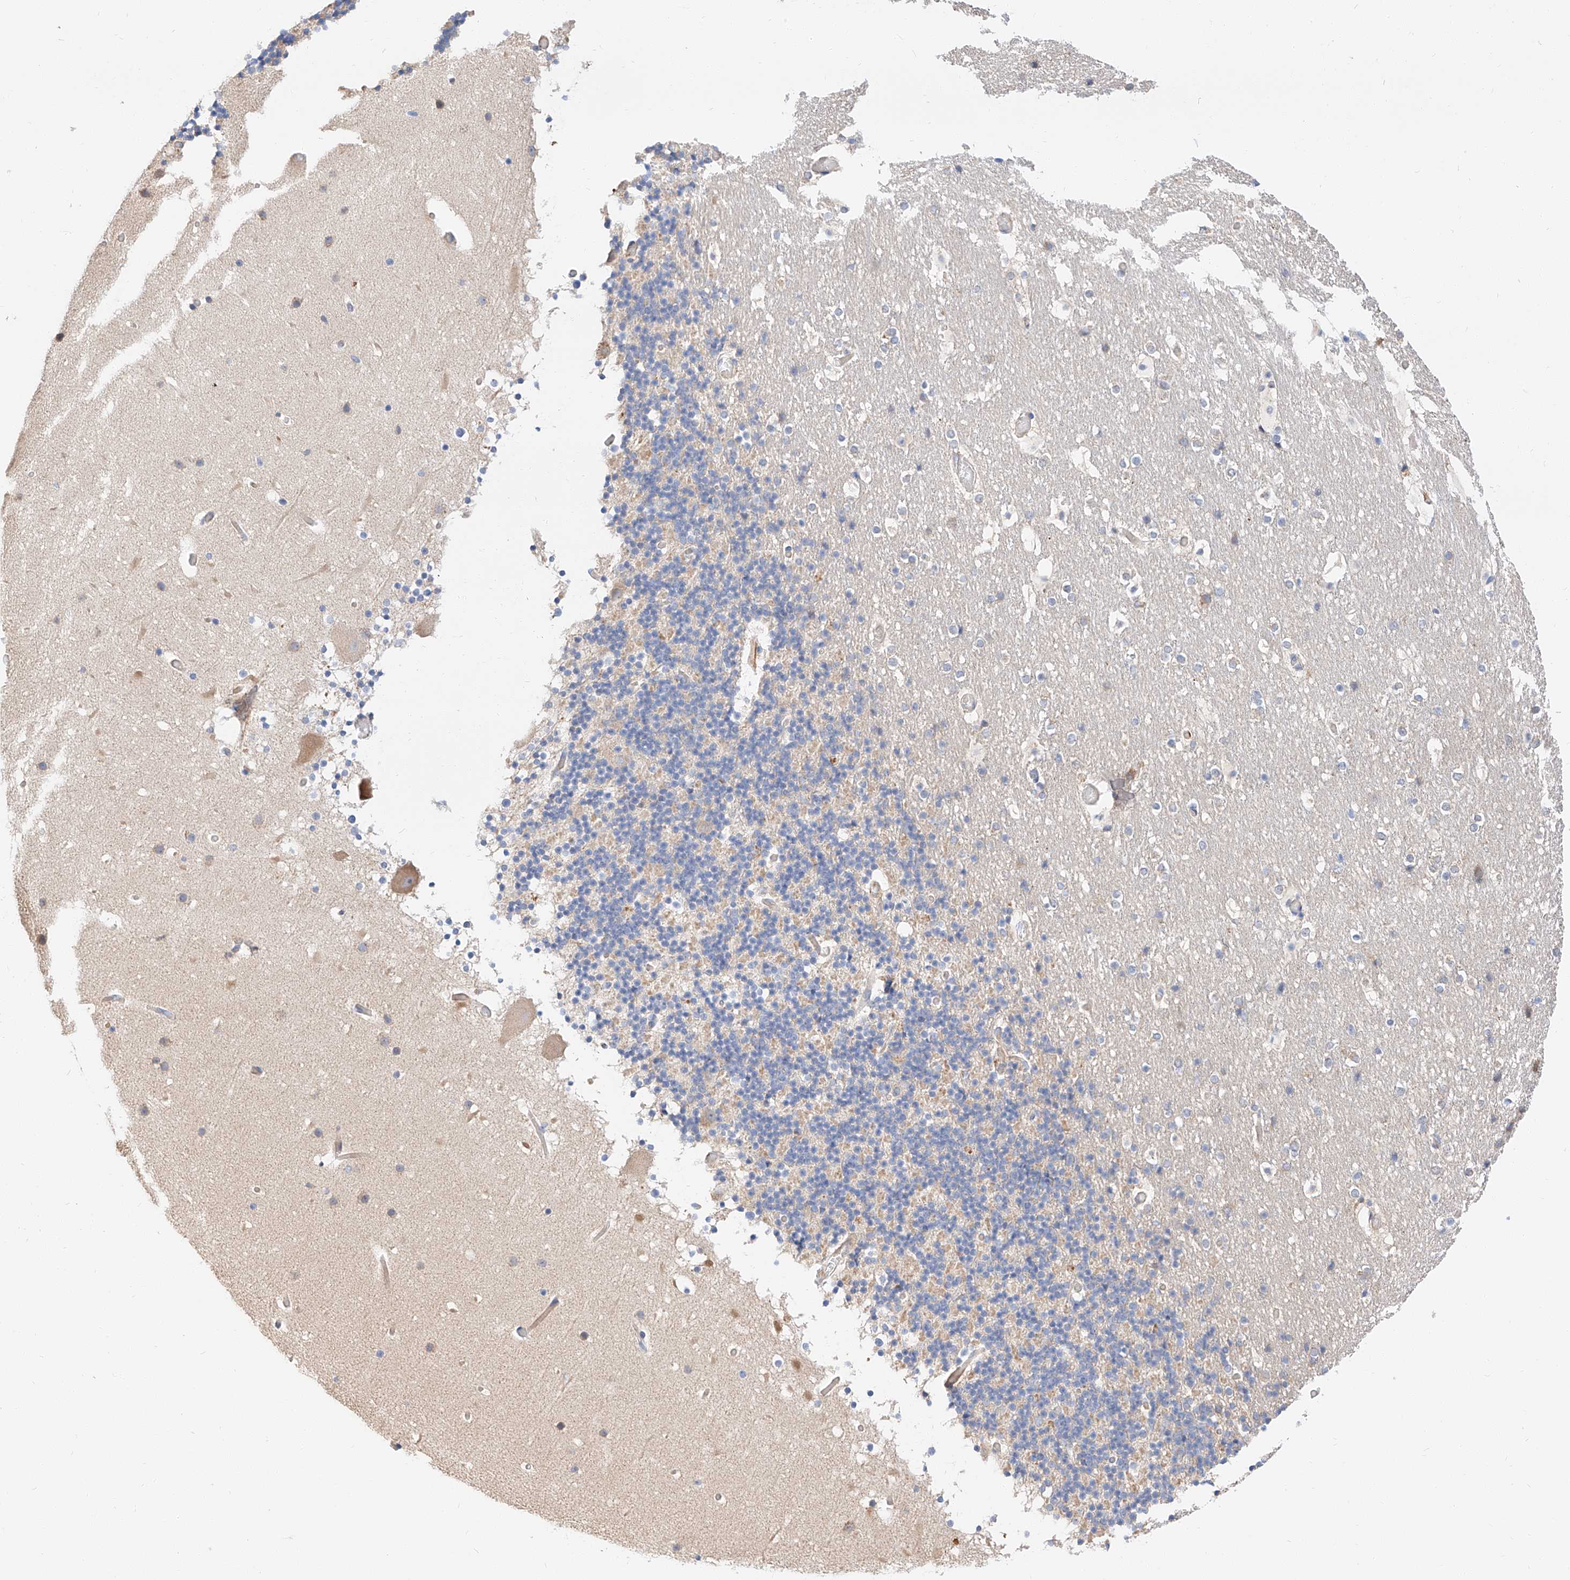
{"staining": {"intensity": "negative", "quantity": "none", "location": "none"}, "tissue": "cerebellum", "cell_type": "Cells in granular layer", "image_type": "normal", "snomed": [{"axis": "morphology", "description": "Normal tissue, NOS"}, {"axis": "topography", "description": "Cerebellum"}], "caption": "This is an immunohistochemistry (IHC) micrograph of unremarkable cerebellum. There is no expression in cells in granular layer.", "gene": "GLMN", "patient": {"sex": "male", "age": 57}}